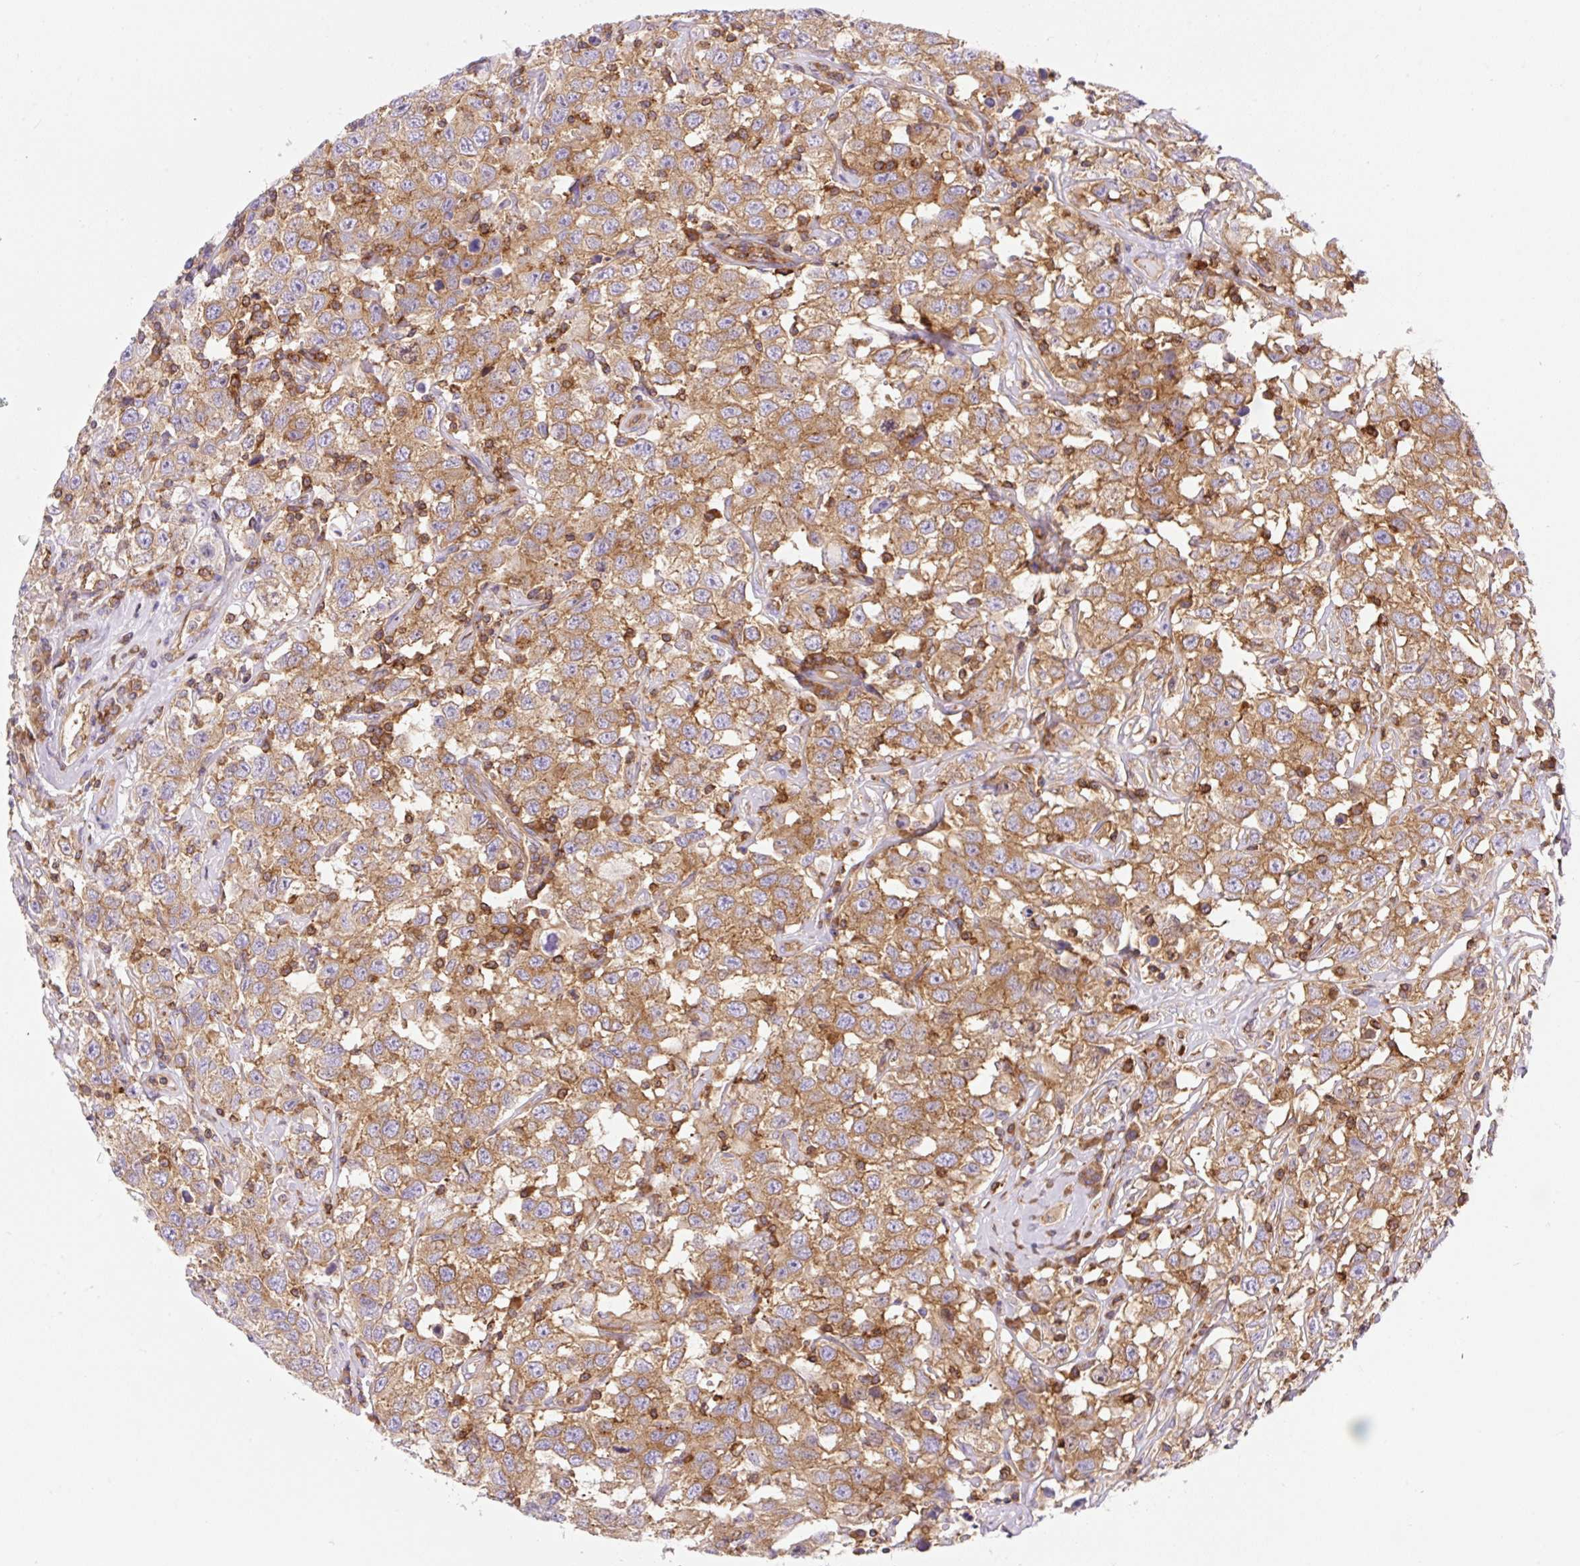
{"staining": {"intensity": "moderate", "quantity": "25%-75%", "location": "cytoplasmic/membranous"}, "tissue": "testis cancer", "cell_type": "Tumor cells", "image_type": "cancer", "snomed": [{"axis": "morphology", "description": "Seminoma, NOS"}, {"axis": "topography", "description": "Testis"}], "caption": "A high-resolution micrograph shows immunohistochemistry staining of testis cancer (seminoma), which demonstrates moderate cytoplasmic/membranous expression in about 25%-75% of tumor cells.", "gene": "DNM2", "patient": {"sex": "male", "age": 41}}